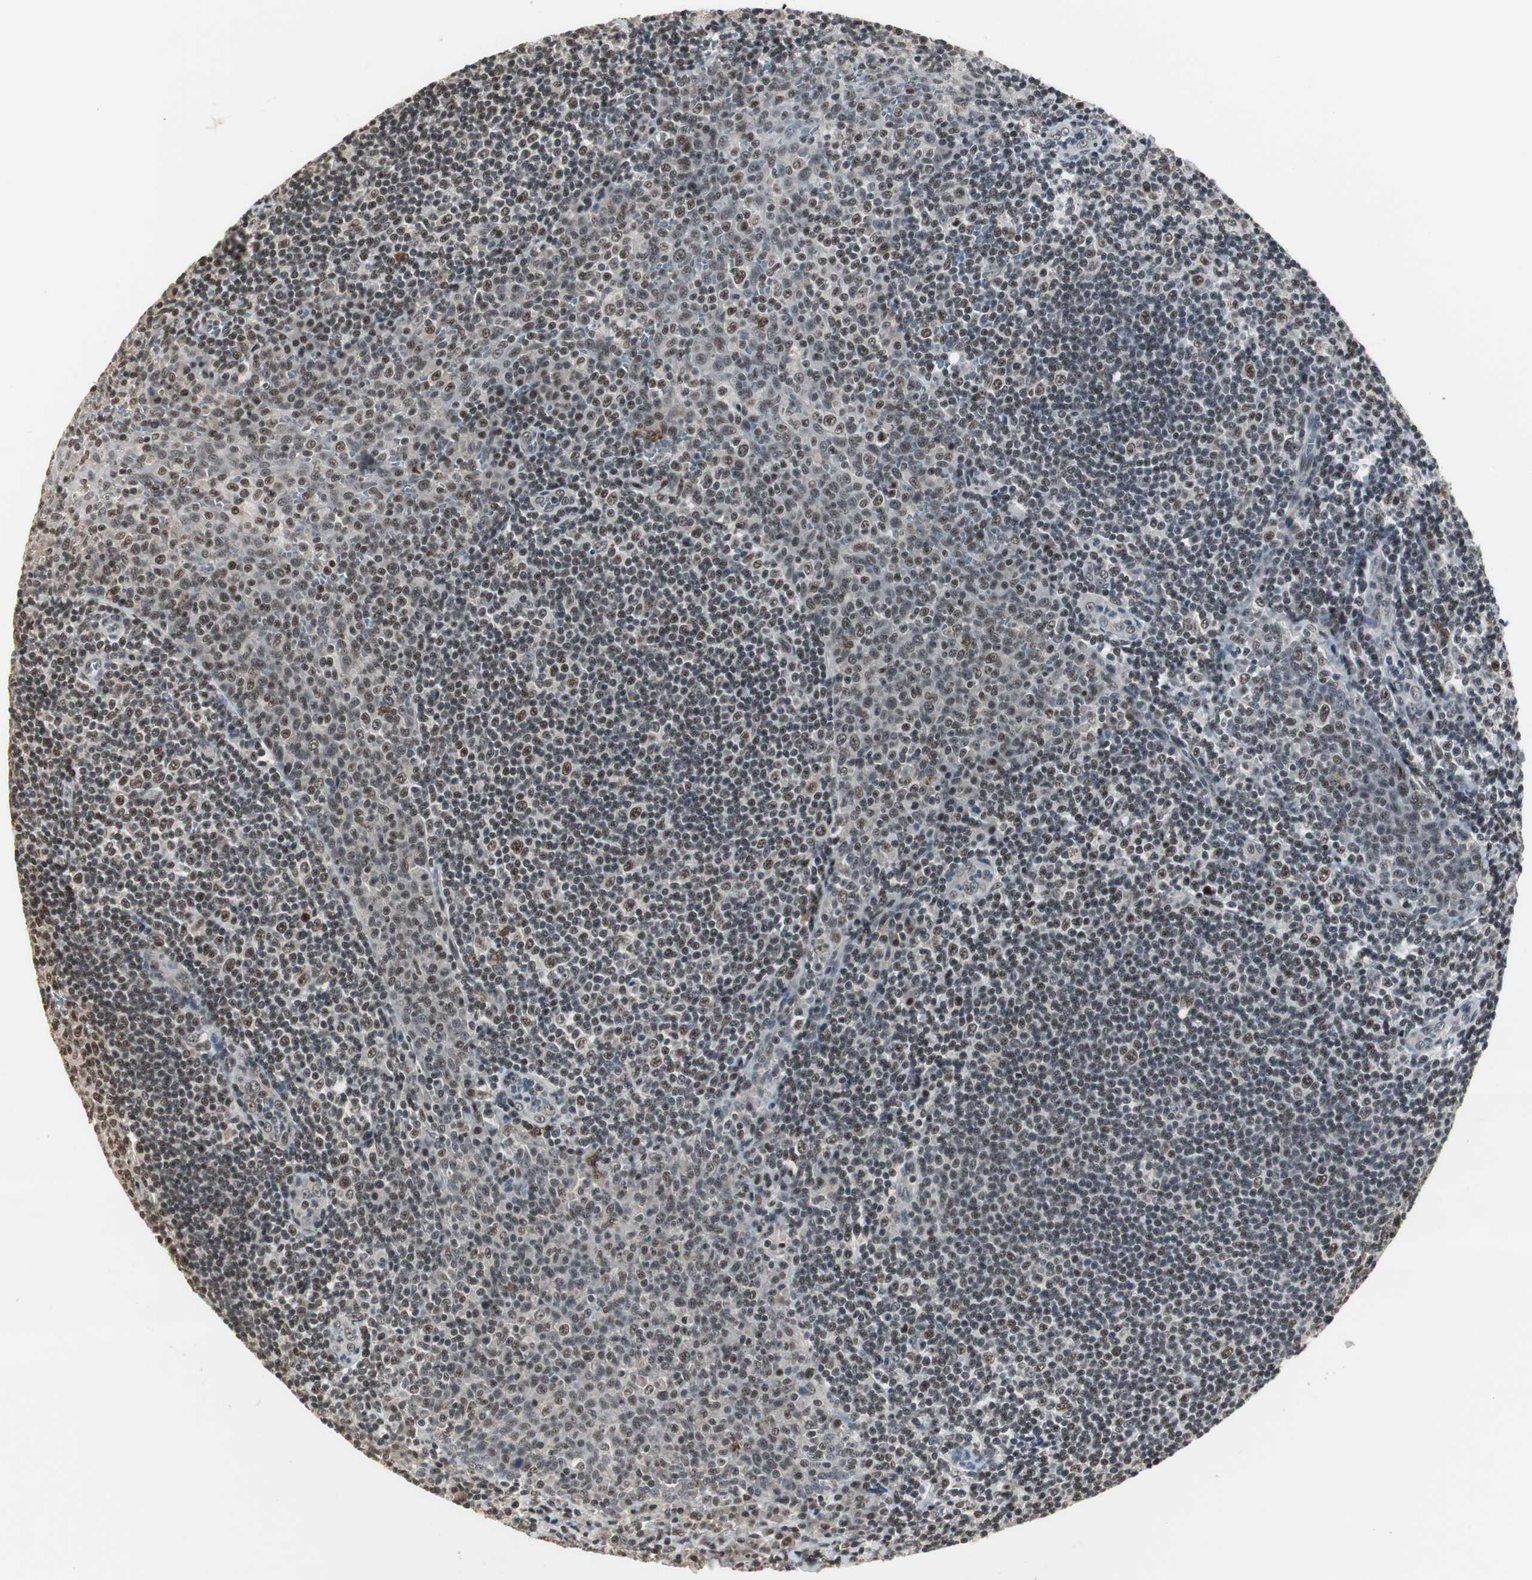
{"staining": {"intensity": "strong", "quantity": ">75%", "location": "nuclear"}, "tissue": "tonsil", "cell_type": "Germinal center cells", "image_type": "normal", "snomed": [{"axis": "morphology", "description": "Normal tissue, NOS"}, {"axis": "topography", "description": "Tonsil"}], "caption": "IHC staining of unremarkable tonsil, which demonstrates high levels of strong nuclear staining in approximately >75% of germinal center cells indicating strong nuclear protein expression. The staining was performed using DAB (3,3'-diaminobenzidine) (brown) for protein detection and nuclei were counterstained in hematoxylin (blue).", "gene": "MKX", "patient": {"sex": "male", "age": 31}}